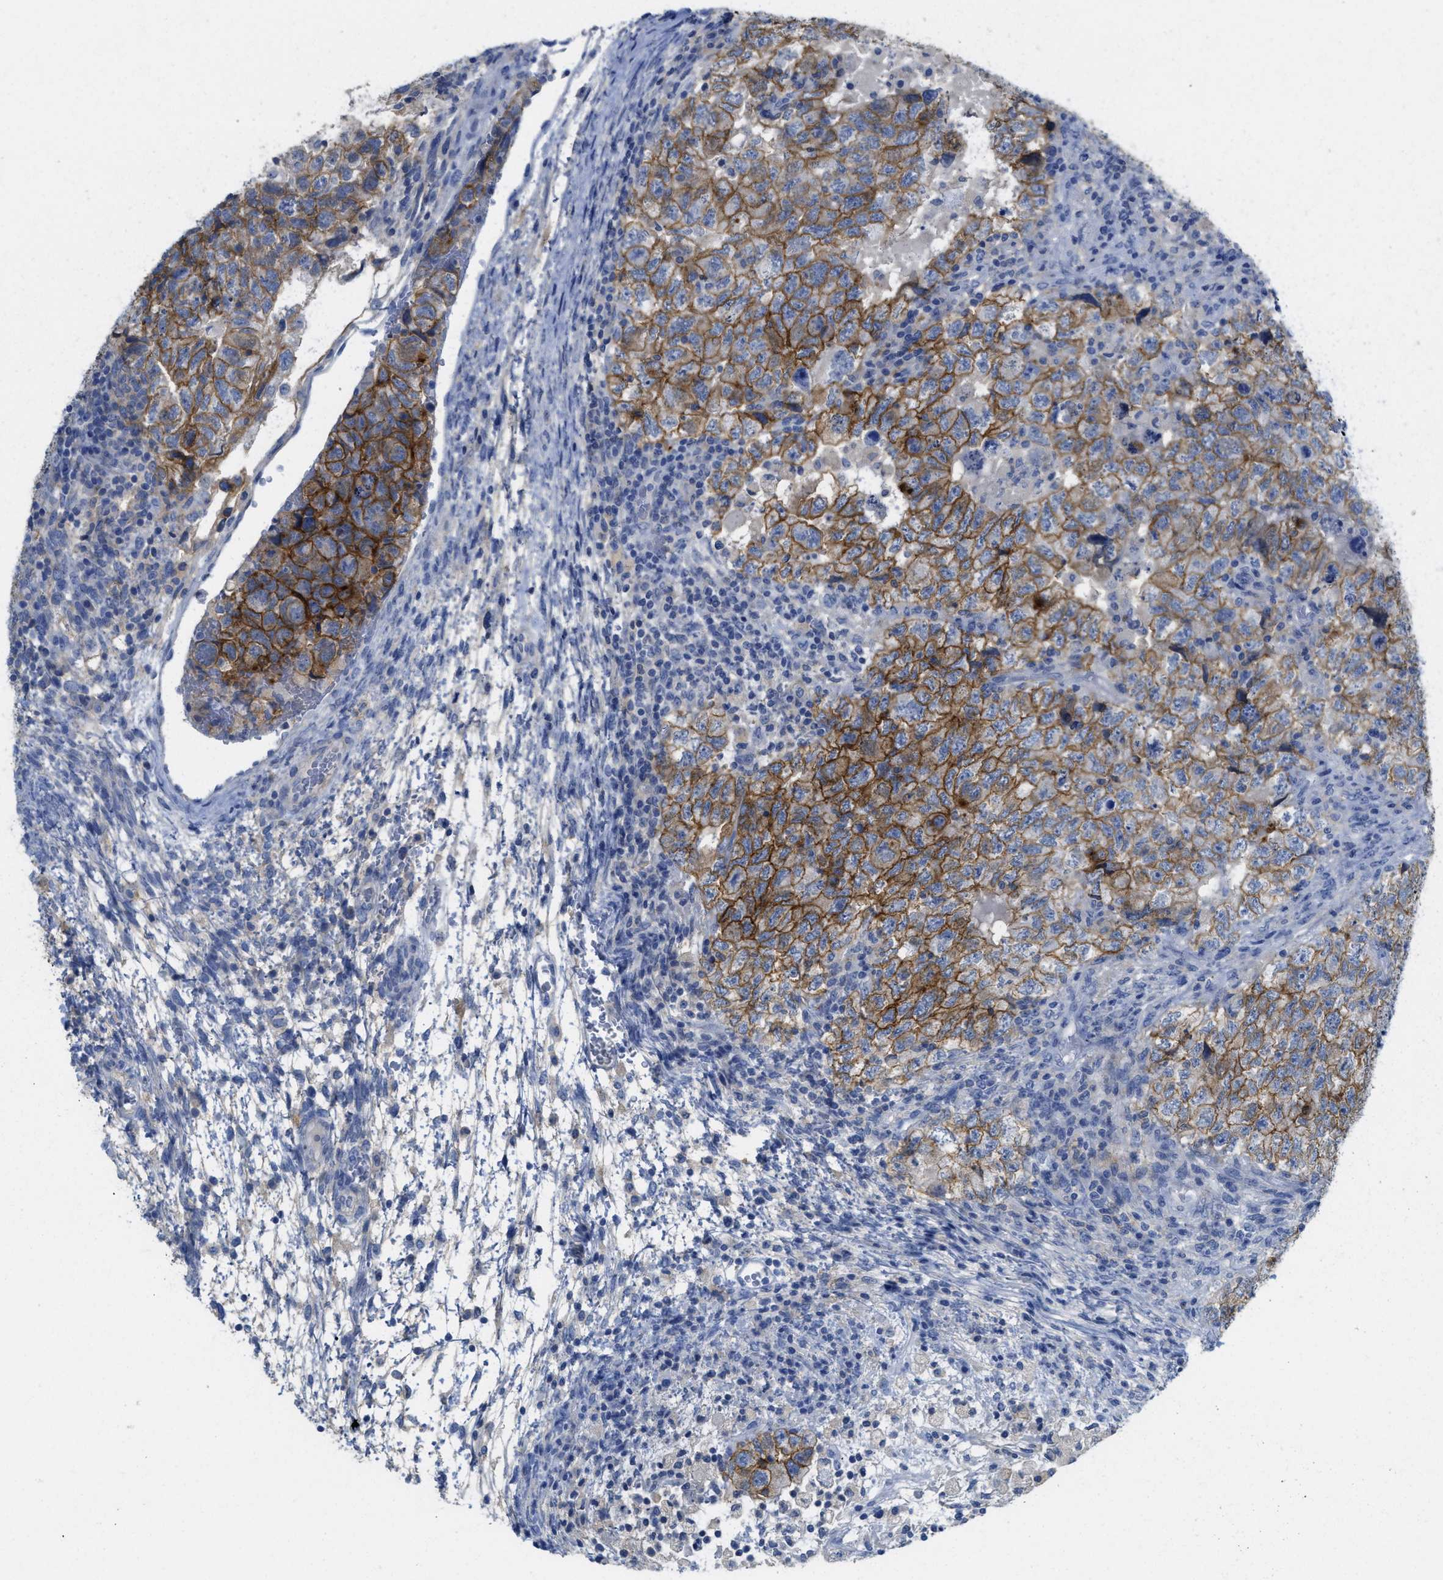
{"staining": {"intensity": "moderate", "quantity": ">75%", "location": "cytoplasmic/membranous"}, "tissue": "testis cancer", "cell_type": "Tumor cells", "image_type": "cancer", "snomed": [{"axis": "morphology", "description": "Carcinoma, Embryonal, NOS"}, {"axis": "topography", "description": "Testis"}], "caption": "Protein positivity by IHC demonstrates moderate cytoplasmic/membranous expression in about >75% of tumor cells in testis cancer. The staining was performed using DAB (3,3'-diaminobenzidine) to visualize the protein expression in brown, while the nuclei were stained in blue with hematoxylin (Magnification: 20x).", "gene": "CNNM4", "patient": {"sex": "male", "age": 36}}